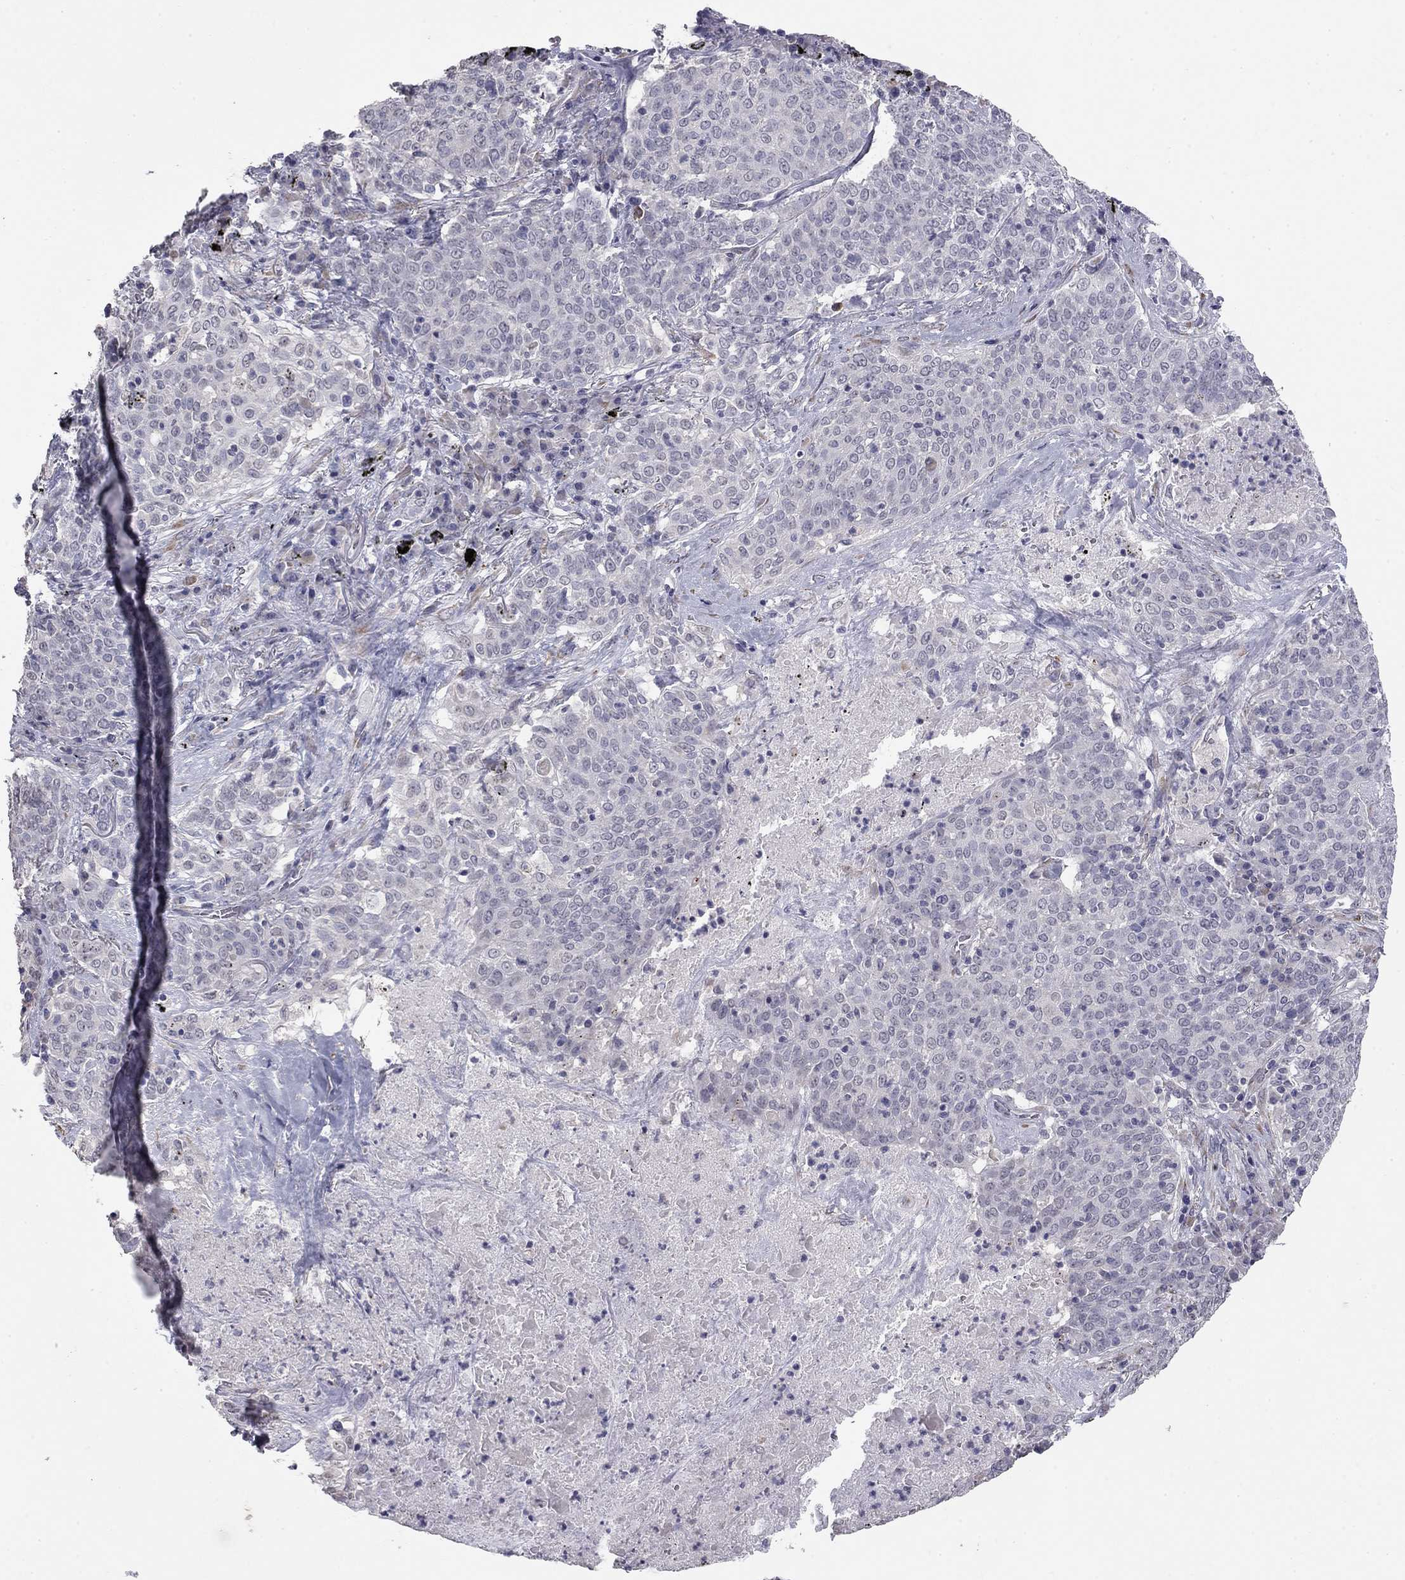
{"staining": {"intensity": "negative", "quantity": "none", "location": "none"}, "tissue": "lung cancer", "cell_type": "Tumor cells", "image_type": "cancer", "snomed": [{"axis": "morphology", "description": "Squamous cell carcinoma, NOS"}, {"axis": "topography", "description": "Lung"}], "caption": "This micrograph is of lung squamous cell carcinoma stained with IHC to label a protein in brown with the nuclei are counter-stained blue. There is no positivity in tumor cells. (IHC, brightfield microscopy, high magnification).", "gene": "PRRT2", "patient": {"sex": "male", "age": 82}}